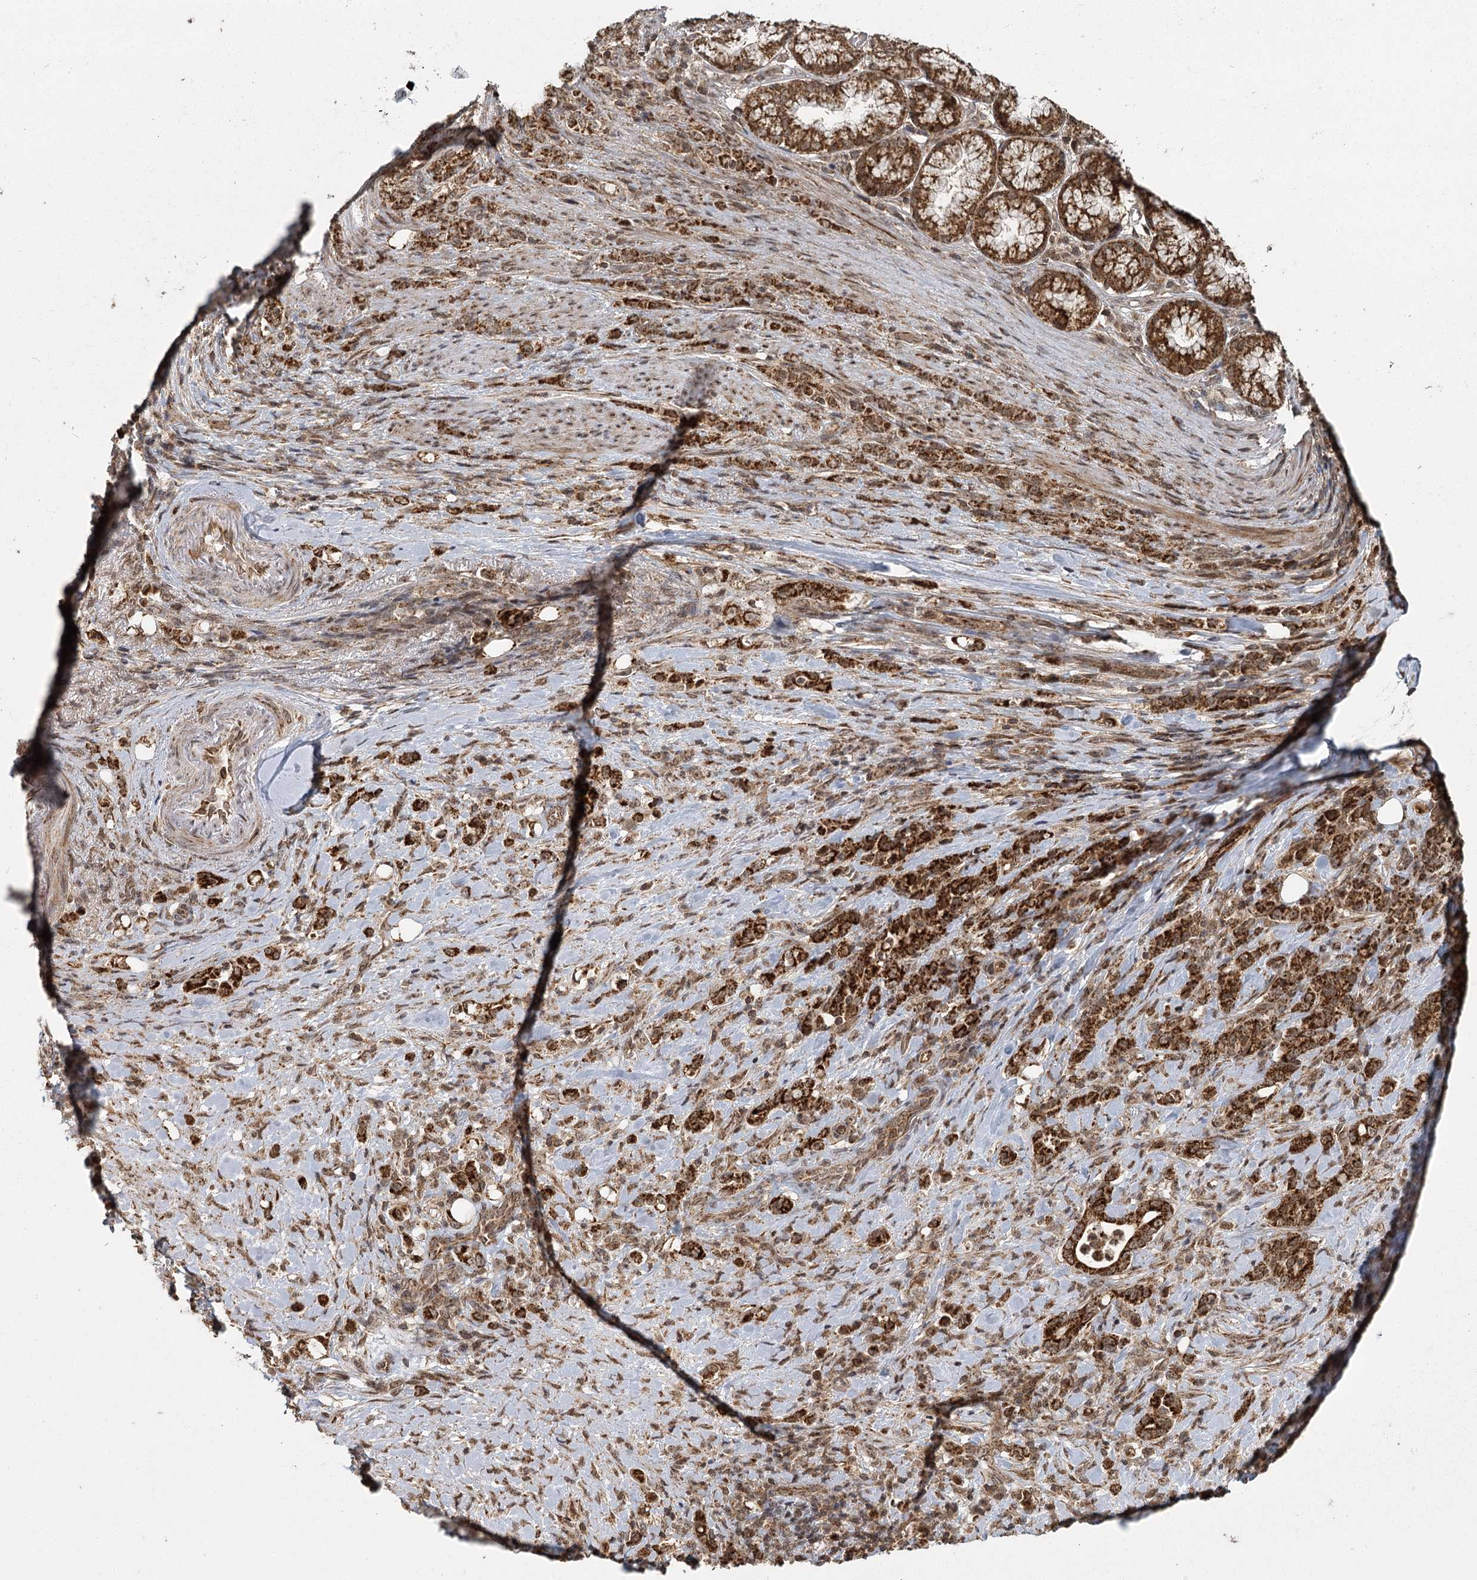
{"staining": {"intensity": "strong", "quantity": ">75%", "location": "cytoplasmic/membranous"}, "tissue": "stomach cancer", "cell_type": "Tumor cells", "image_type": "cancer", "snomed": [{"axis": "morphology", "description": "Adenocarcinoma, NOS"}, {"axis": "topography", "description": "Stomach"}], "caption": "Adenocarcinoma (stomach) tissue reveals strong cytoplasmic/membranous staining in about >75% of tumor cells The protein is stained brown, and the nuclei are stained in blue (DAB (3,3'-diaminobenzidine) IHC with brightfield microscopy, high magnification).", "gene": "MICU1", "patient": {"sex": "female", "age": 79}}